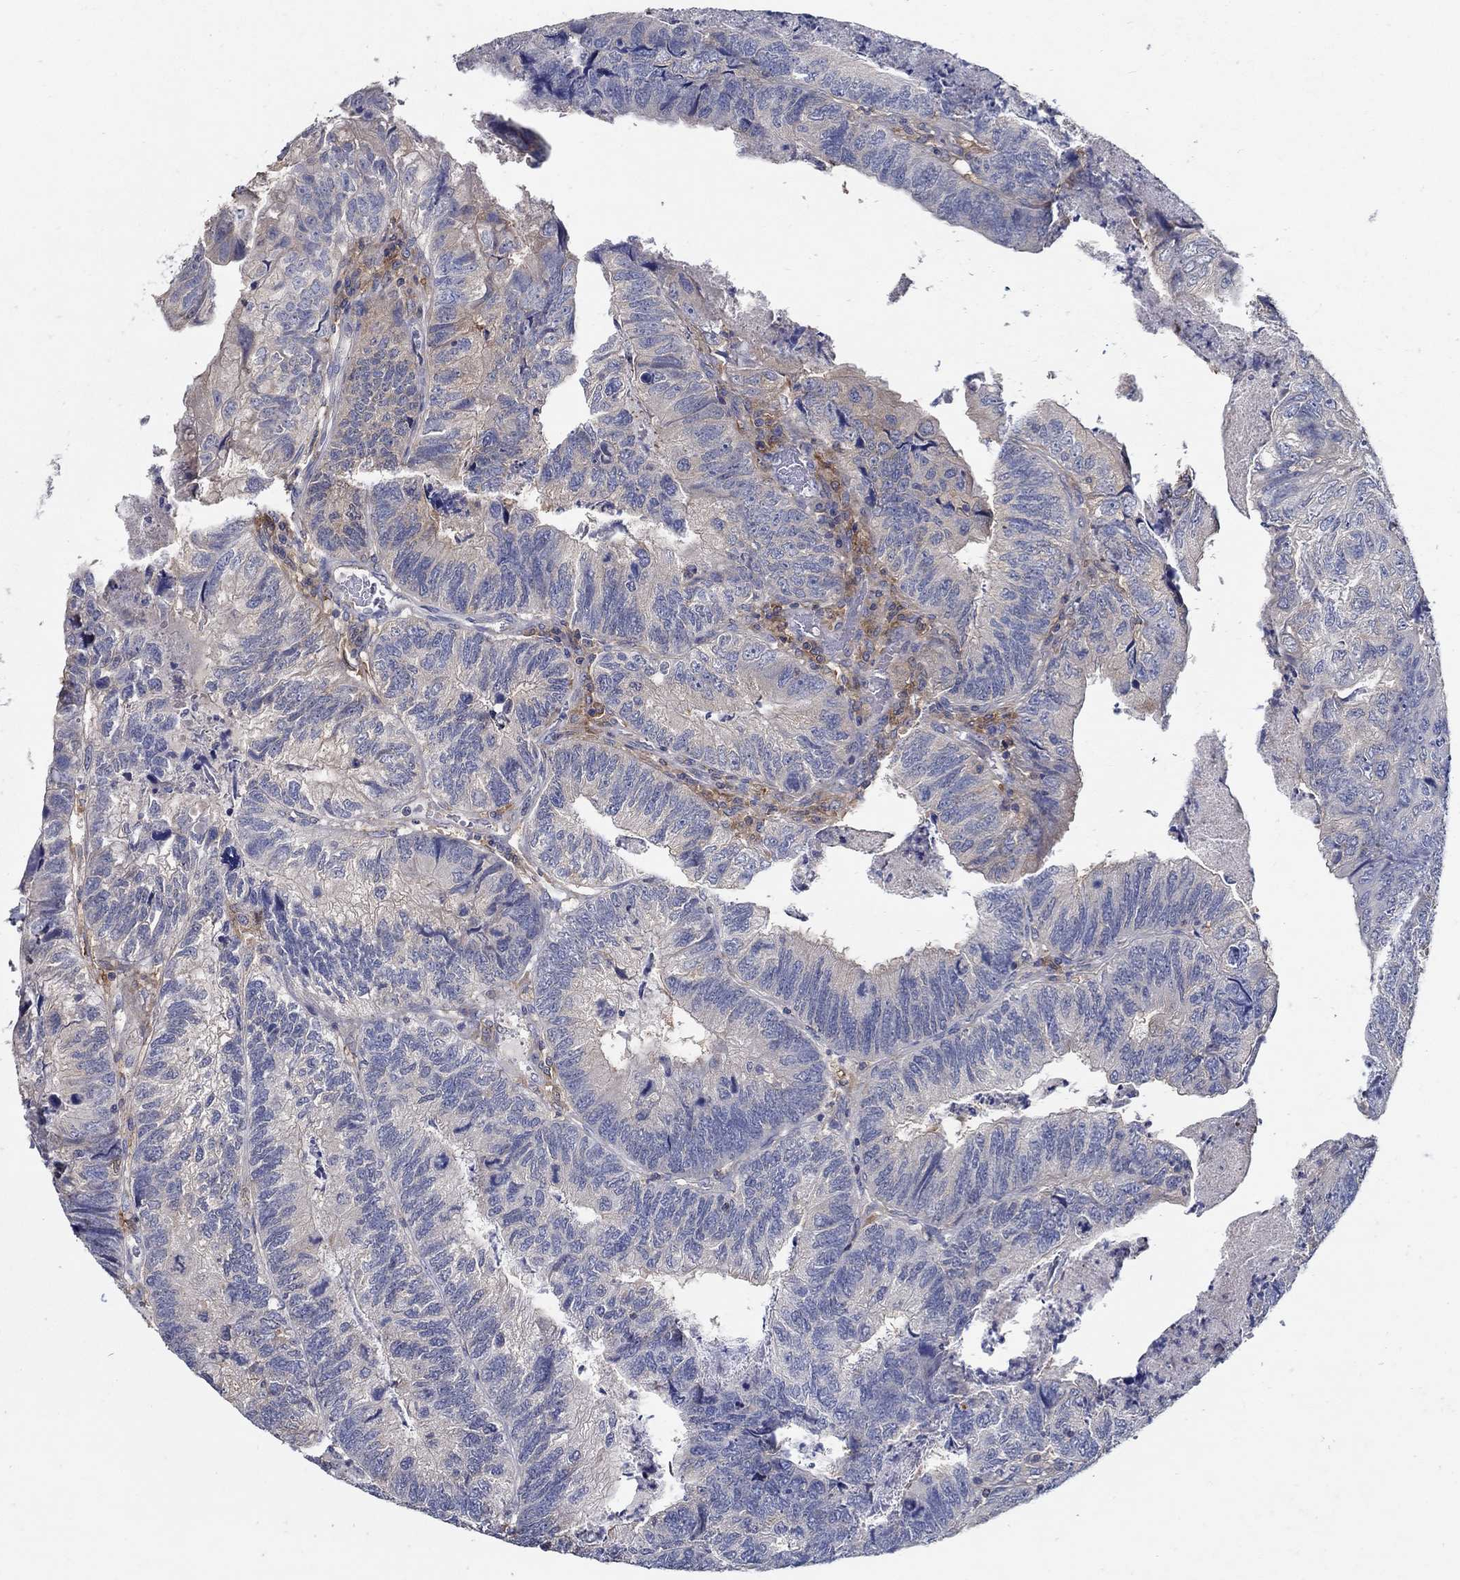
{"staining": {"intensity": "negative", "quantity": "none", "location": "none"}, "tissue": "colorectal cancer", "cell_type": "Tumor cells", "image_type": "cancer", "snomed": [{"axis": "morphology", "description": "Adenocarcinoma, NOS"}, {"axis": "topography", "description": "Colon"}], "caption": "A high-resolution photomicrograph shows immunohistochemistry staining of colorectal adenocarcinoma, which exhibits no significant expression in tumor cells.", "gene": "MTHFR", "patient": {"sex": "female", "age": 67}}